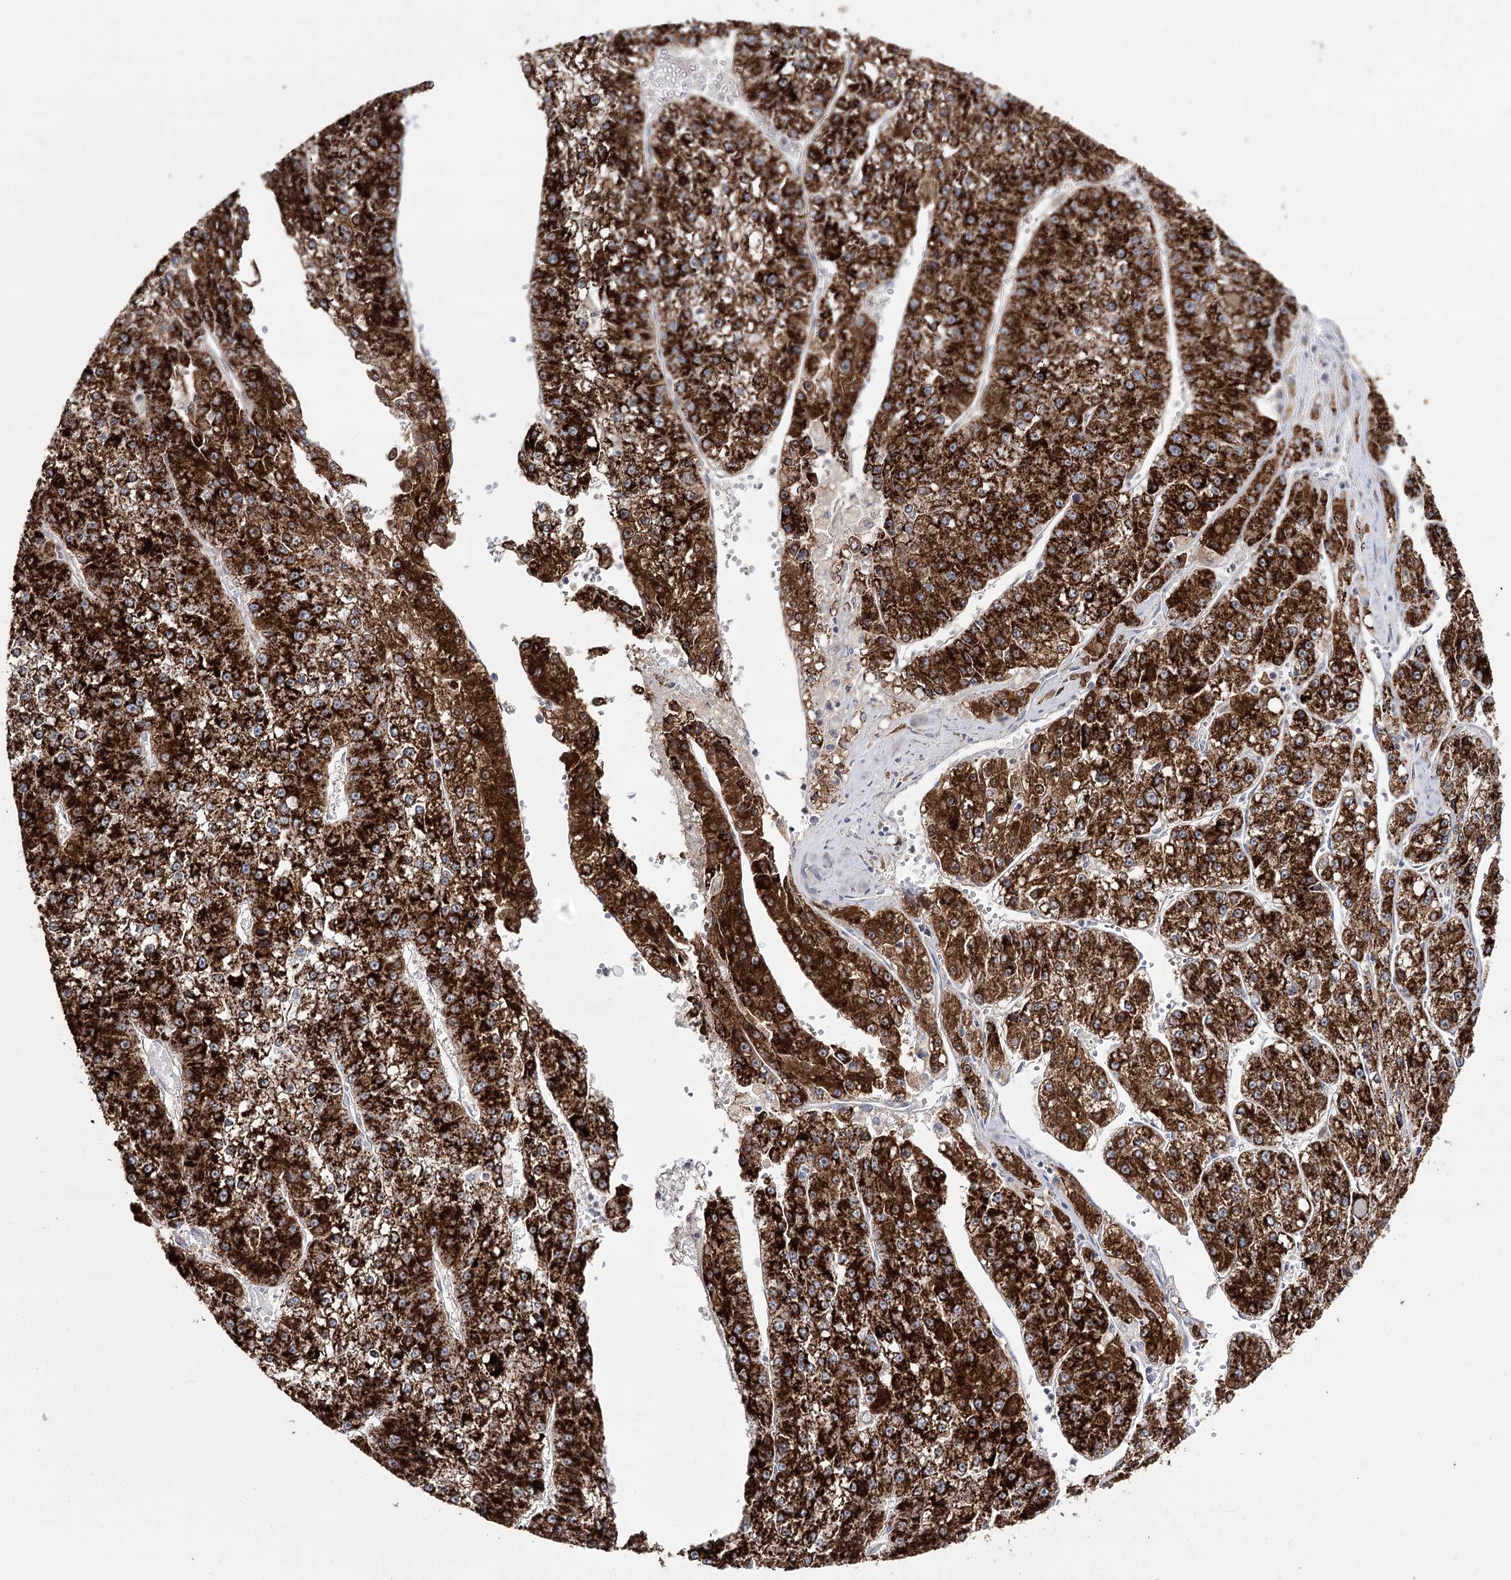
{"staining": {"intensity": "strong", "quantity": ">75%", "location": "cytoplasmic/membranous"}, "tissue": "liver cancer", "cell_type": "Tumor cells", "image_type": "cancer", "snomed": [{"axis": "morphology", "description": "Carcinoma, Hepatocellular, NOS"}, {"axis": "topography", "description": "Liver"}], "caption": "Immunohistochemical staining of hepatocellular carcinoma (liver) demonstrates strong cytoplasmic/membranous protein staining in about >75% of tumor cells.", "gene": "NADK2", "patient": {"sex": "female", "age": 73}}